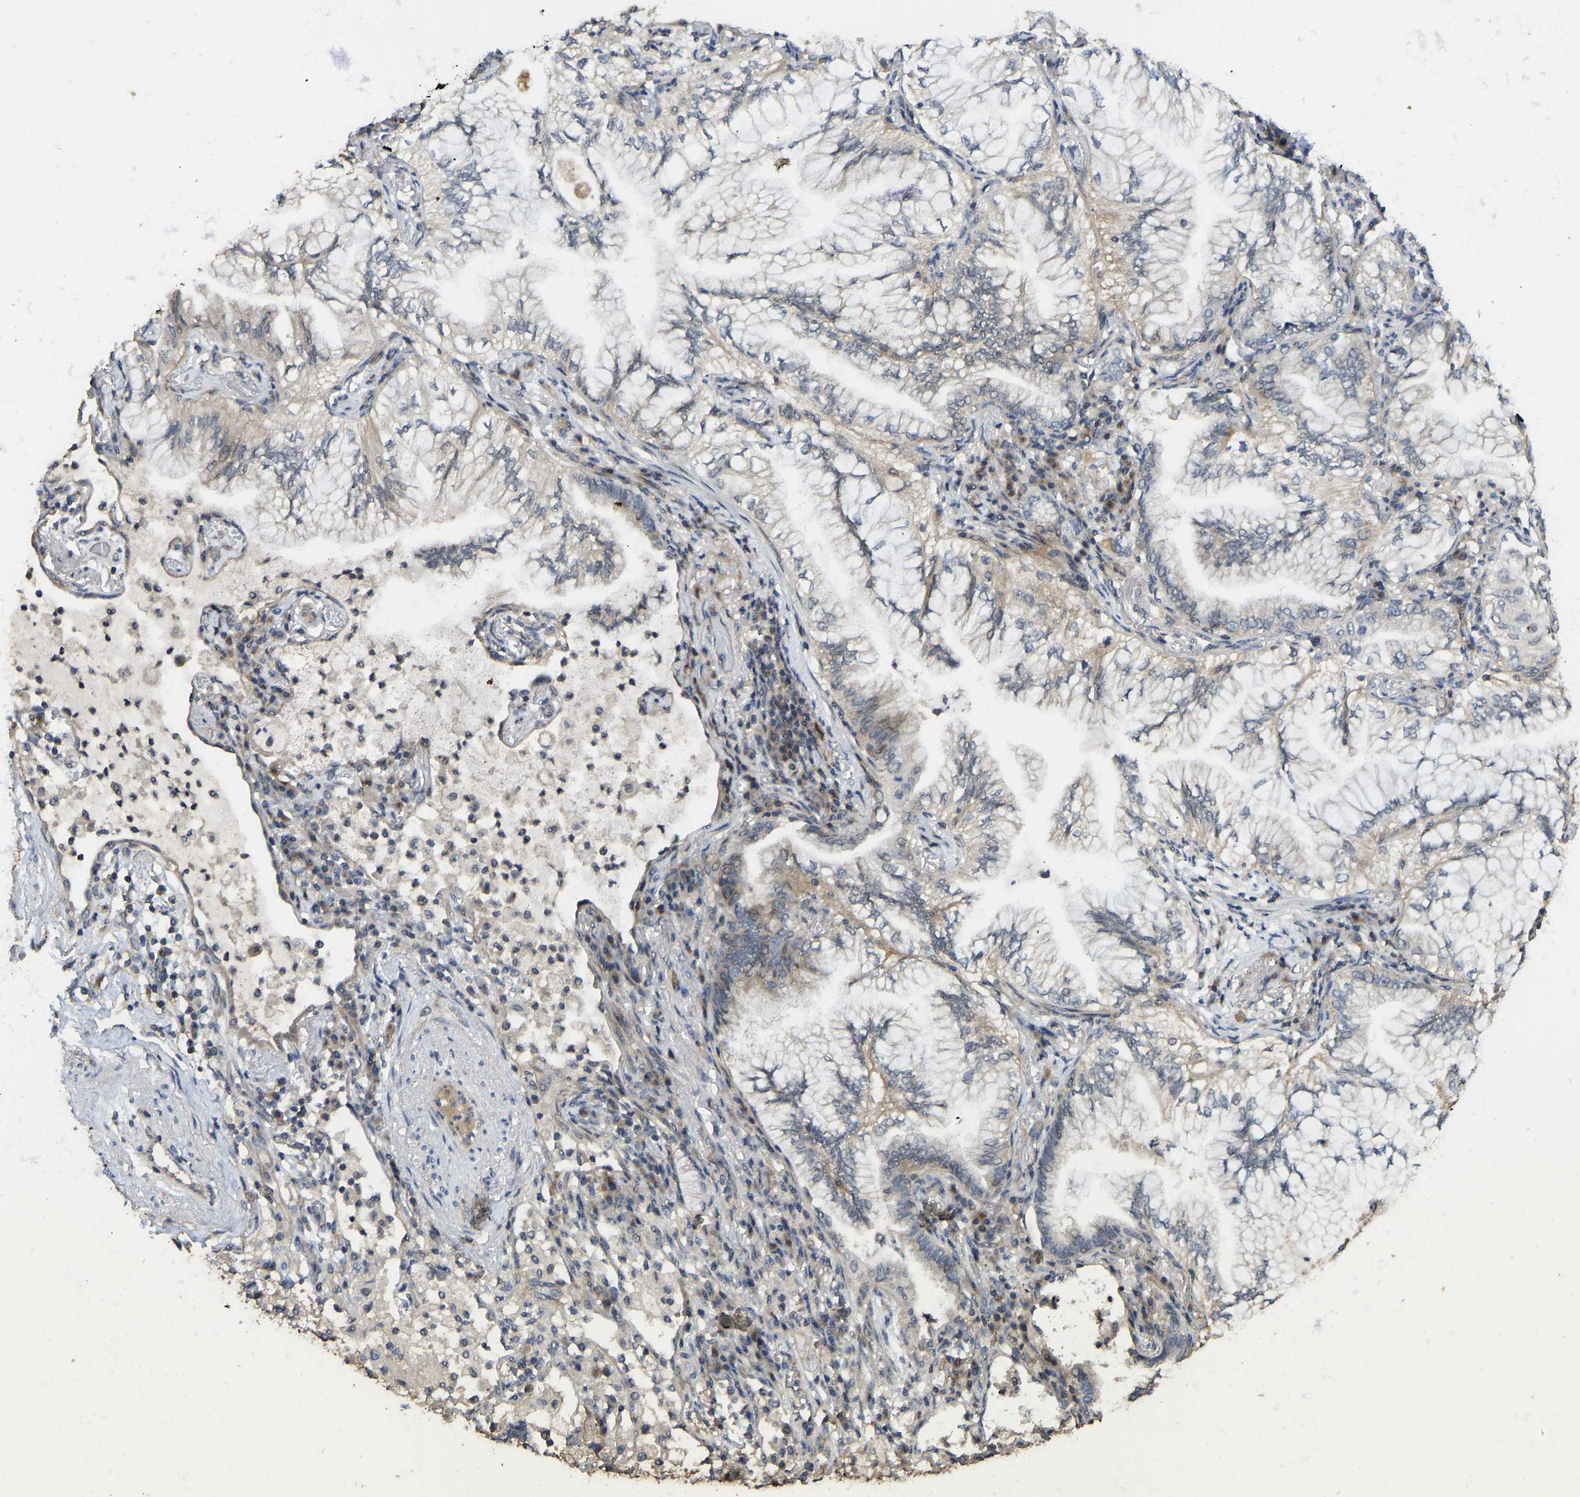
{"staining": {"intensity": "moderate", "quantity": "25%-75%", "location": "cytoplasmic/membranous"}, "tissue": "lung cancer", "cell_type": "Tumor cells", "image_type": "cancer", "snomed": [{"axis": "morphology", "description": "Adenocarcinoma, NOS"}, {"axis": "topography", "description": "Lung"}], "caption": "Brown immunohistochemical staining in human lung cancer (adenocarcinoma) reveals moderate cytoplasmic/membranous expression in approximately 25%-75% of tumor cells. (Brightfield microscopy of DAB IHC at high magnification).", "gene": "NDRG3", "patient": {"sex": "female", "age": 70}}